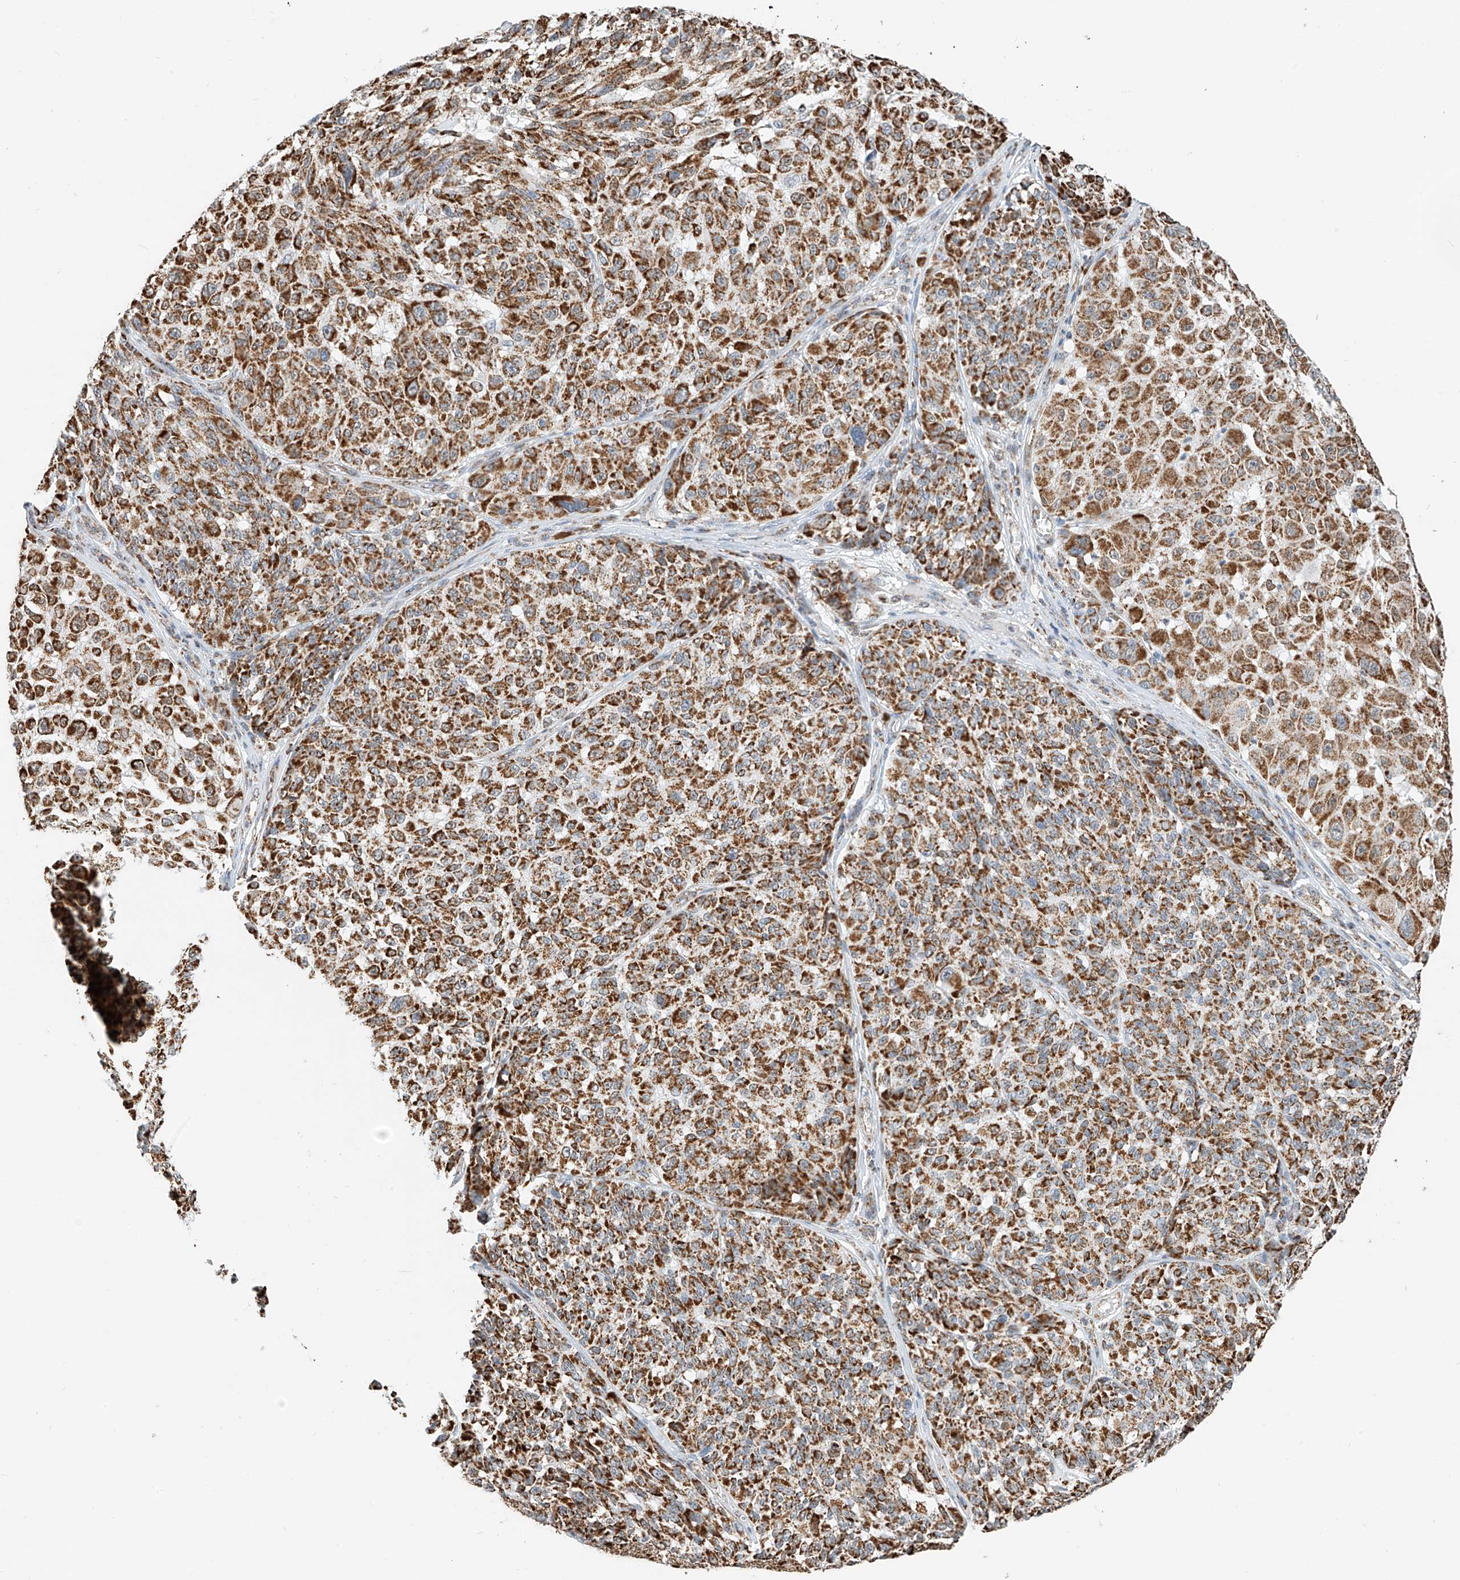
{"staining": {"intensity": "moderate", "quantity": ">75%", "location": "cytoplasmic/membranous"}, "tissue": "melanoma", "cell_type": "Tumor cells", "image_type": "cancer", "snomed": [{"axis": "morphology", "description": "Malignant melanoma, NOS"}, {"axis": "topography", "description": "Skin"}], "caption": "Brown immunohistochemical staining in human melanoma reveals moderate cytoplasmic/membranous staining in approximately >75% of tumor cells.", "gene": "PPA2", "patient": {"sex": "male", "age": 83}}